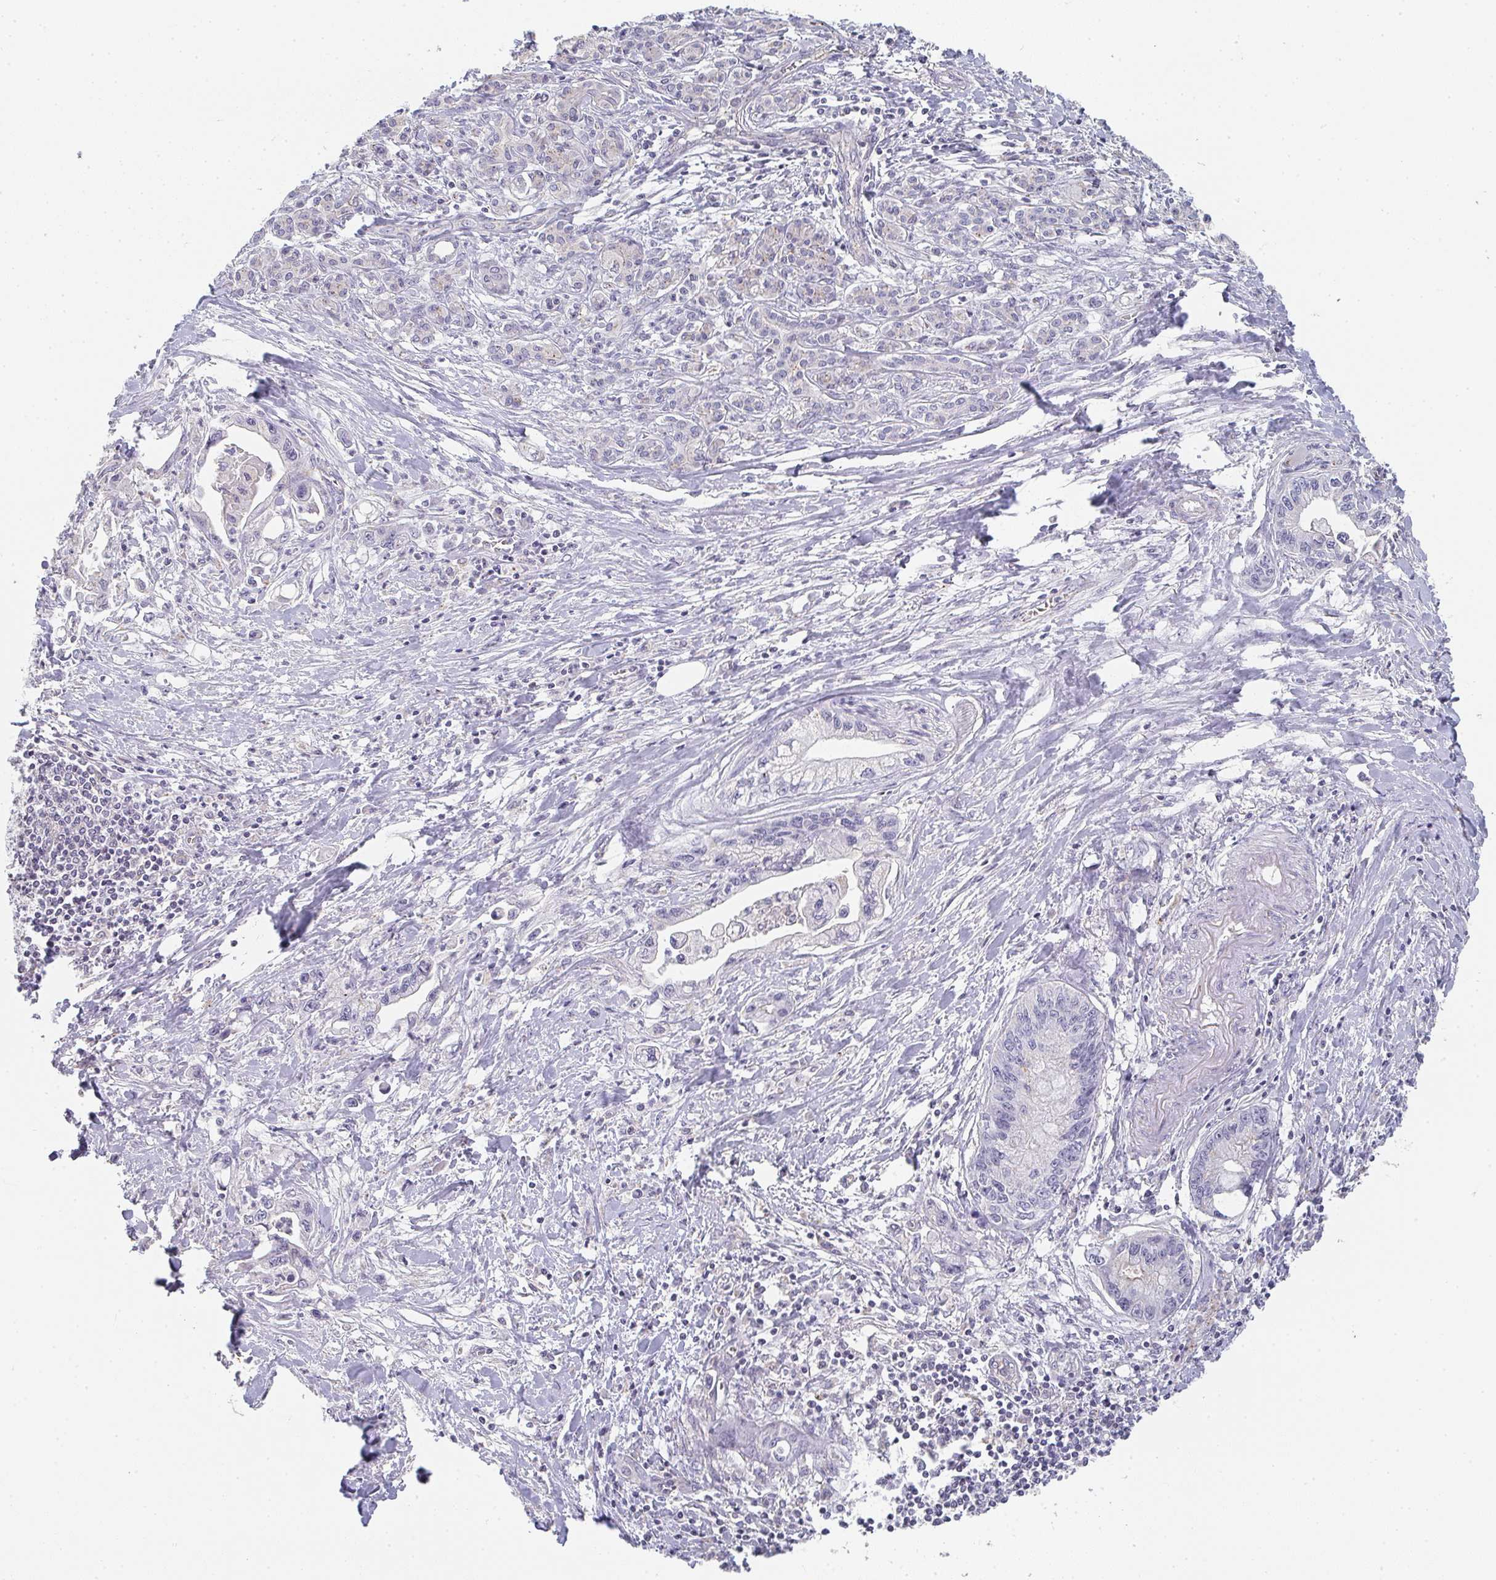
{"staining": {"intensity": "negative", "quantity": "none", "location": "none"}, "tissue": "pancreatic cancer", "cell_type": "Tumor cells", "image_type": "cancer", "snomed": [{"axis": "morphology", "description": "Adenocarcinoma, NOS"}, {"axis": "topography", "description": "Pancreas"}], "caption": "Adenocarcinoma (pancreatic) was stained to show a protein in brown. There is no significant positivity in tumor cells. (Immunohistochemistry (ihc), brightfield microscopy, high magnification).", "gene": "CHMP5", "patient": {"sex": "male", "age": 61}}